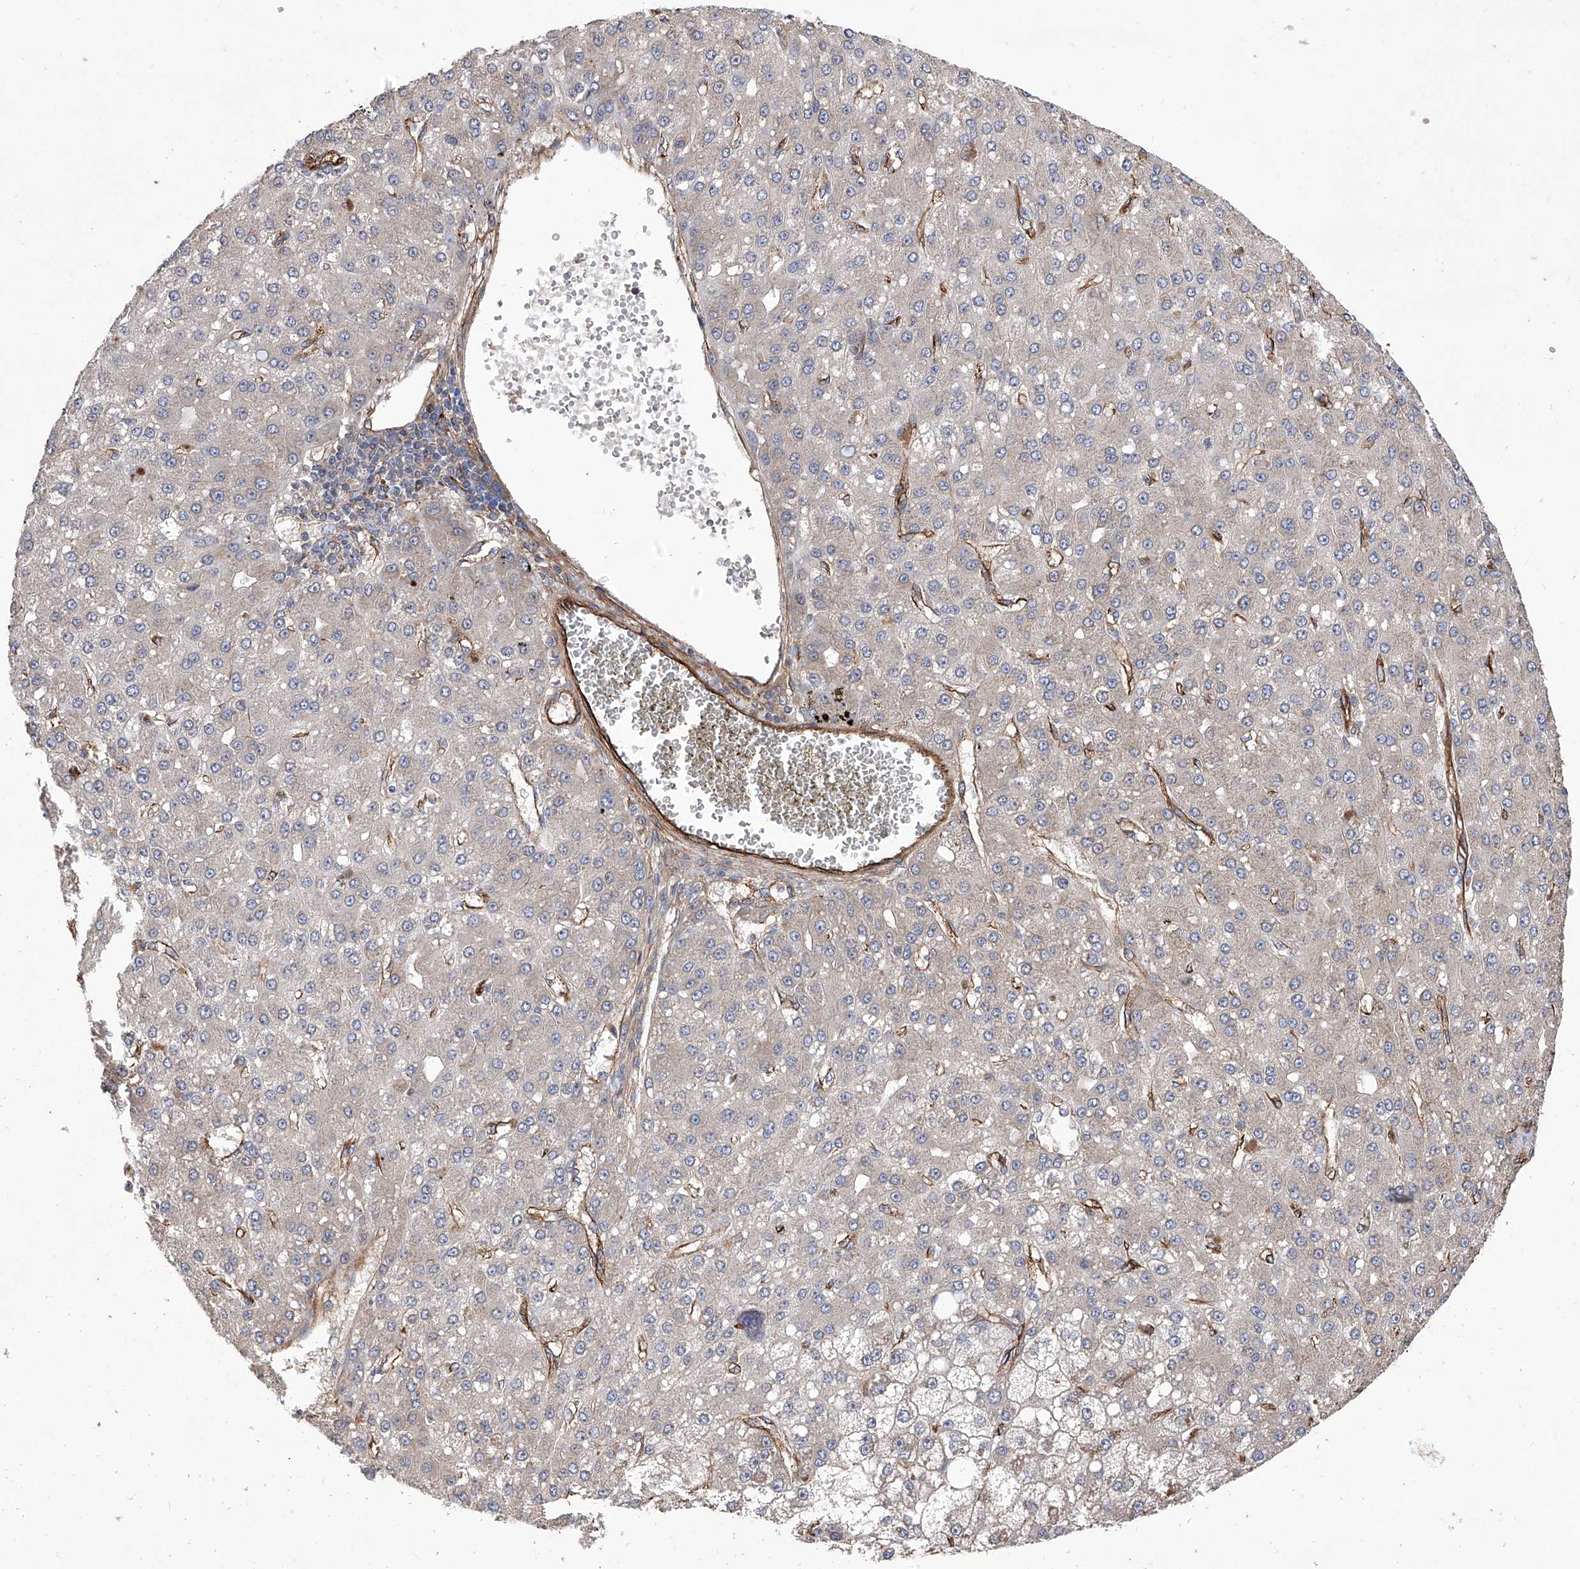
{"staining": {"intensity": "weak", "quantity": "<25%", "location": "cytoplasmic/membranous"}, "tissue": "liver cancer", "cell_type": "Tumor cells", "image_type": "cancer", "snomed": [{"axis": "morphology", "description": "Carcinoma, Hepatocellular, NOS"}, {"axis": "topography", "description": "Liver"}], "caption": "IHC histopathology image of human hepatocellular carcinoma (liver) stained for a protein (brown), which reveals no staining in tumor cells.", "gene": "INPP5B", "patient": {"sex": "male", "age": 67}}